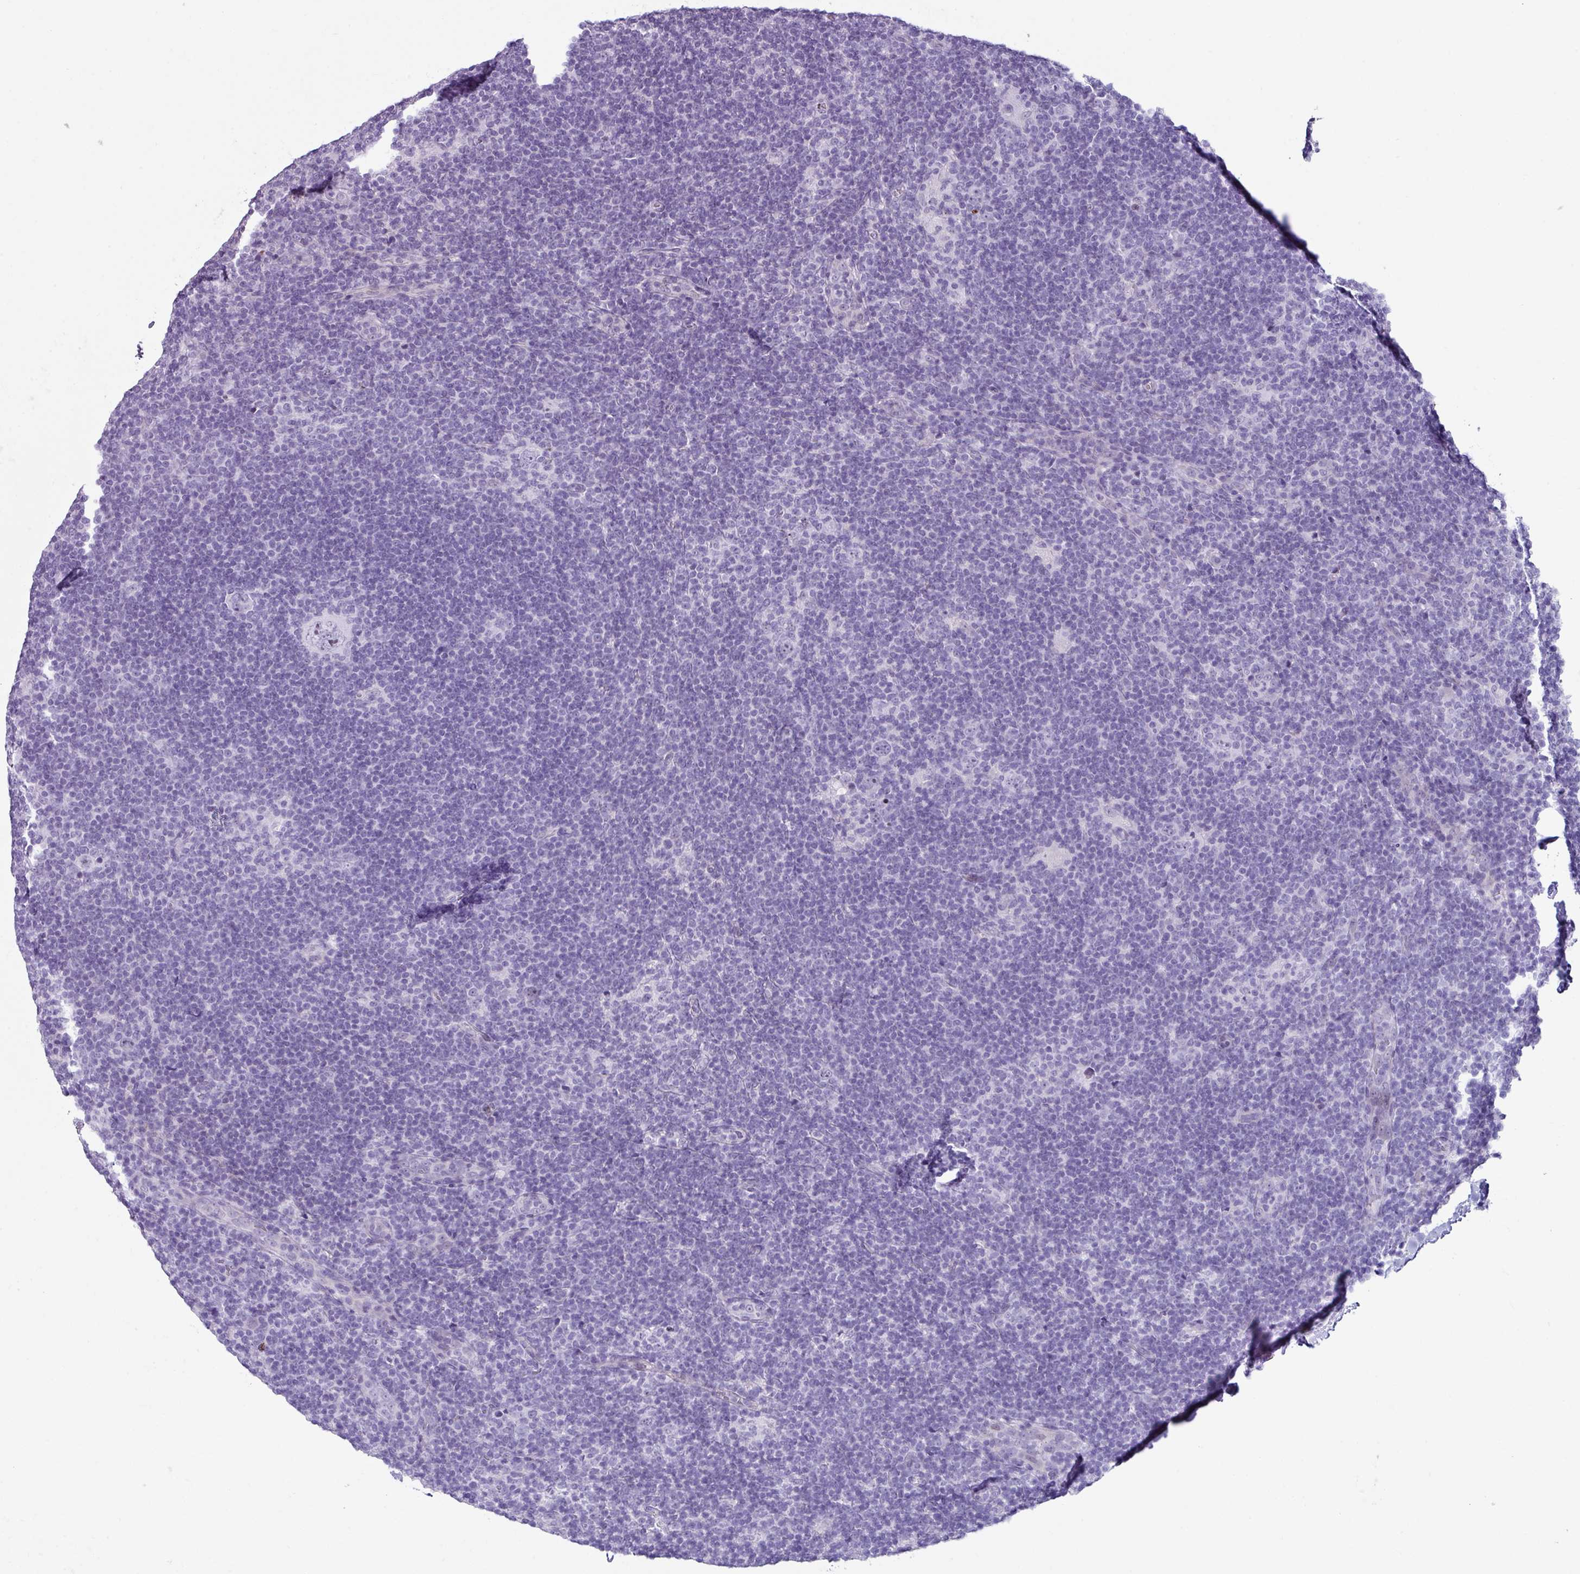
{"staining": {"intensity": "negative", "quantity": "none", "location": "none"}, "tissue": "lymphoma", "cell_type": "Tumor cells", "image_type": "cancer", "snomed": [{"axis": "morphology", "description": "Hodgkin's disease, NOS"}, {"axis": "topography", "description": "Lymph node"}], "caption": "This image is of lymphoma stained with immunohistochemistry (IHC) to label a protein in brown with the nuclei are counter-stained blue. There is no positivity in tumor cells.", "gene": "TRA2A", "patient": {"sex": "female", "age": 57}}